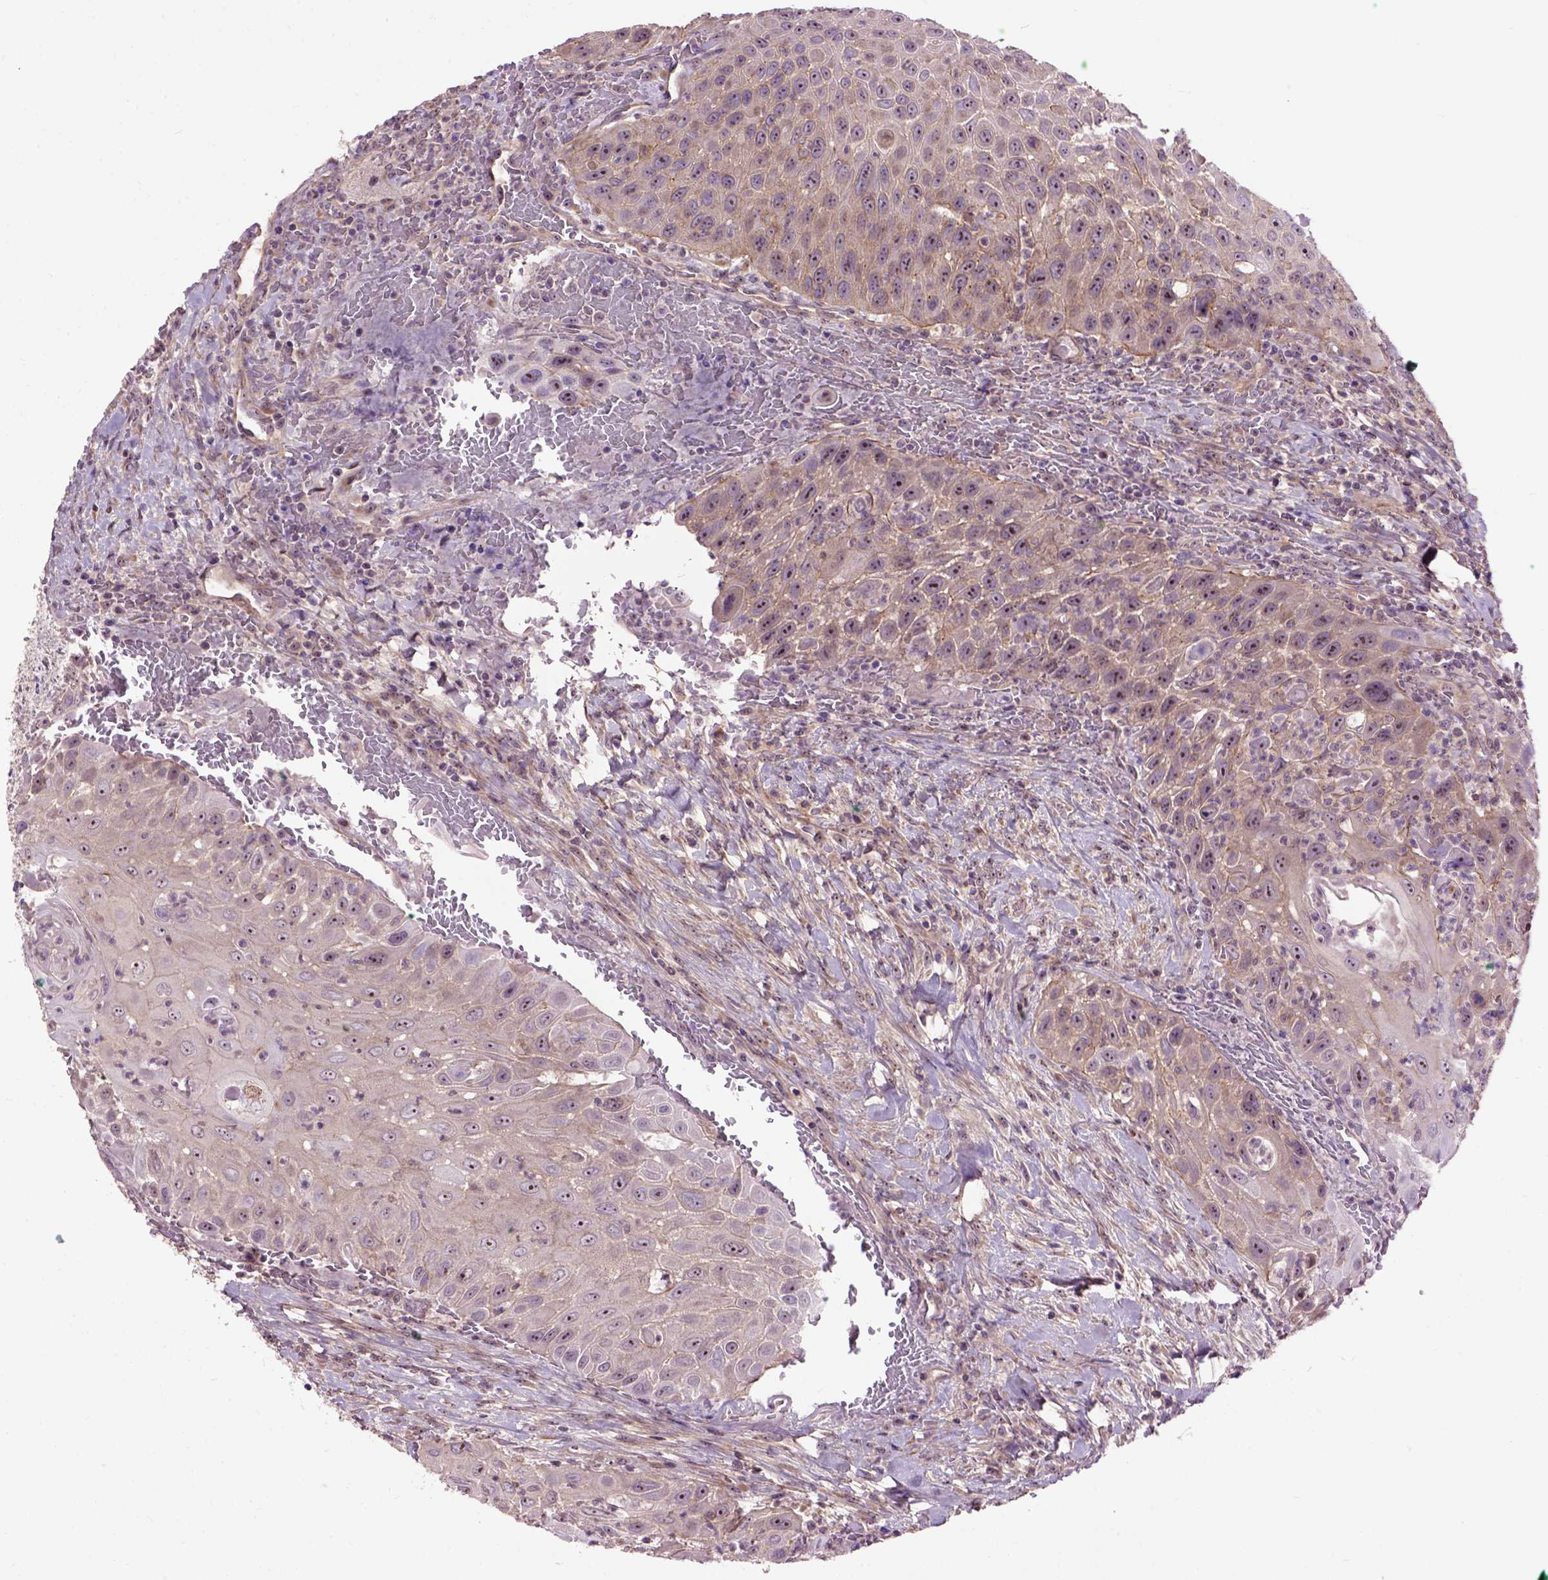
{"staining": {"intensity": "moderate", "quantity": ">75%", "location": "nuclear"}, "tissue": "head and neck cancer", "cell_type": "Tumor cells", "image_type": "cancer", "snomed": [{"axis": "morphology", "description": "Squamous cell carcinoma, NOS"}, {"axis": "topography", "description": "Head-Neck"}], "caption": "Immunohistochemical staining of squamous cell carcinoma (head and neck) reveals medium levels of moderate nuclear protein expression in about >75% of tumor cells. (DAB IHC, brown staining for protein, blue staining for nuclei).", "gene": "MAPT", "patient": {"sex": "male", "age": 69}}